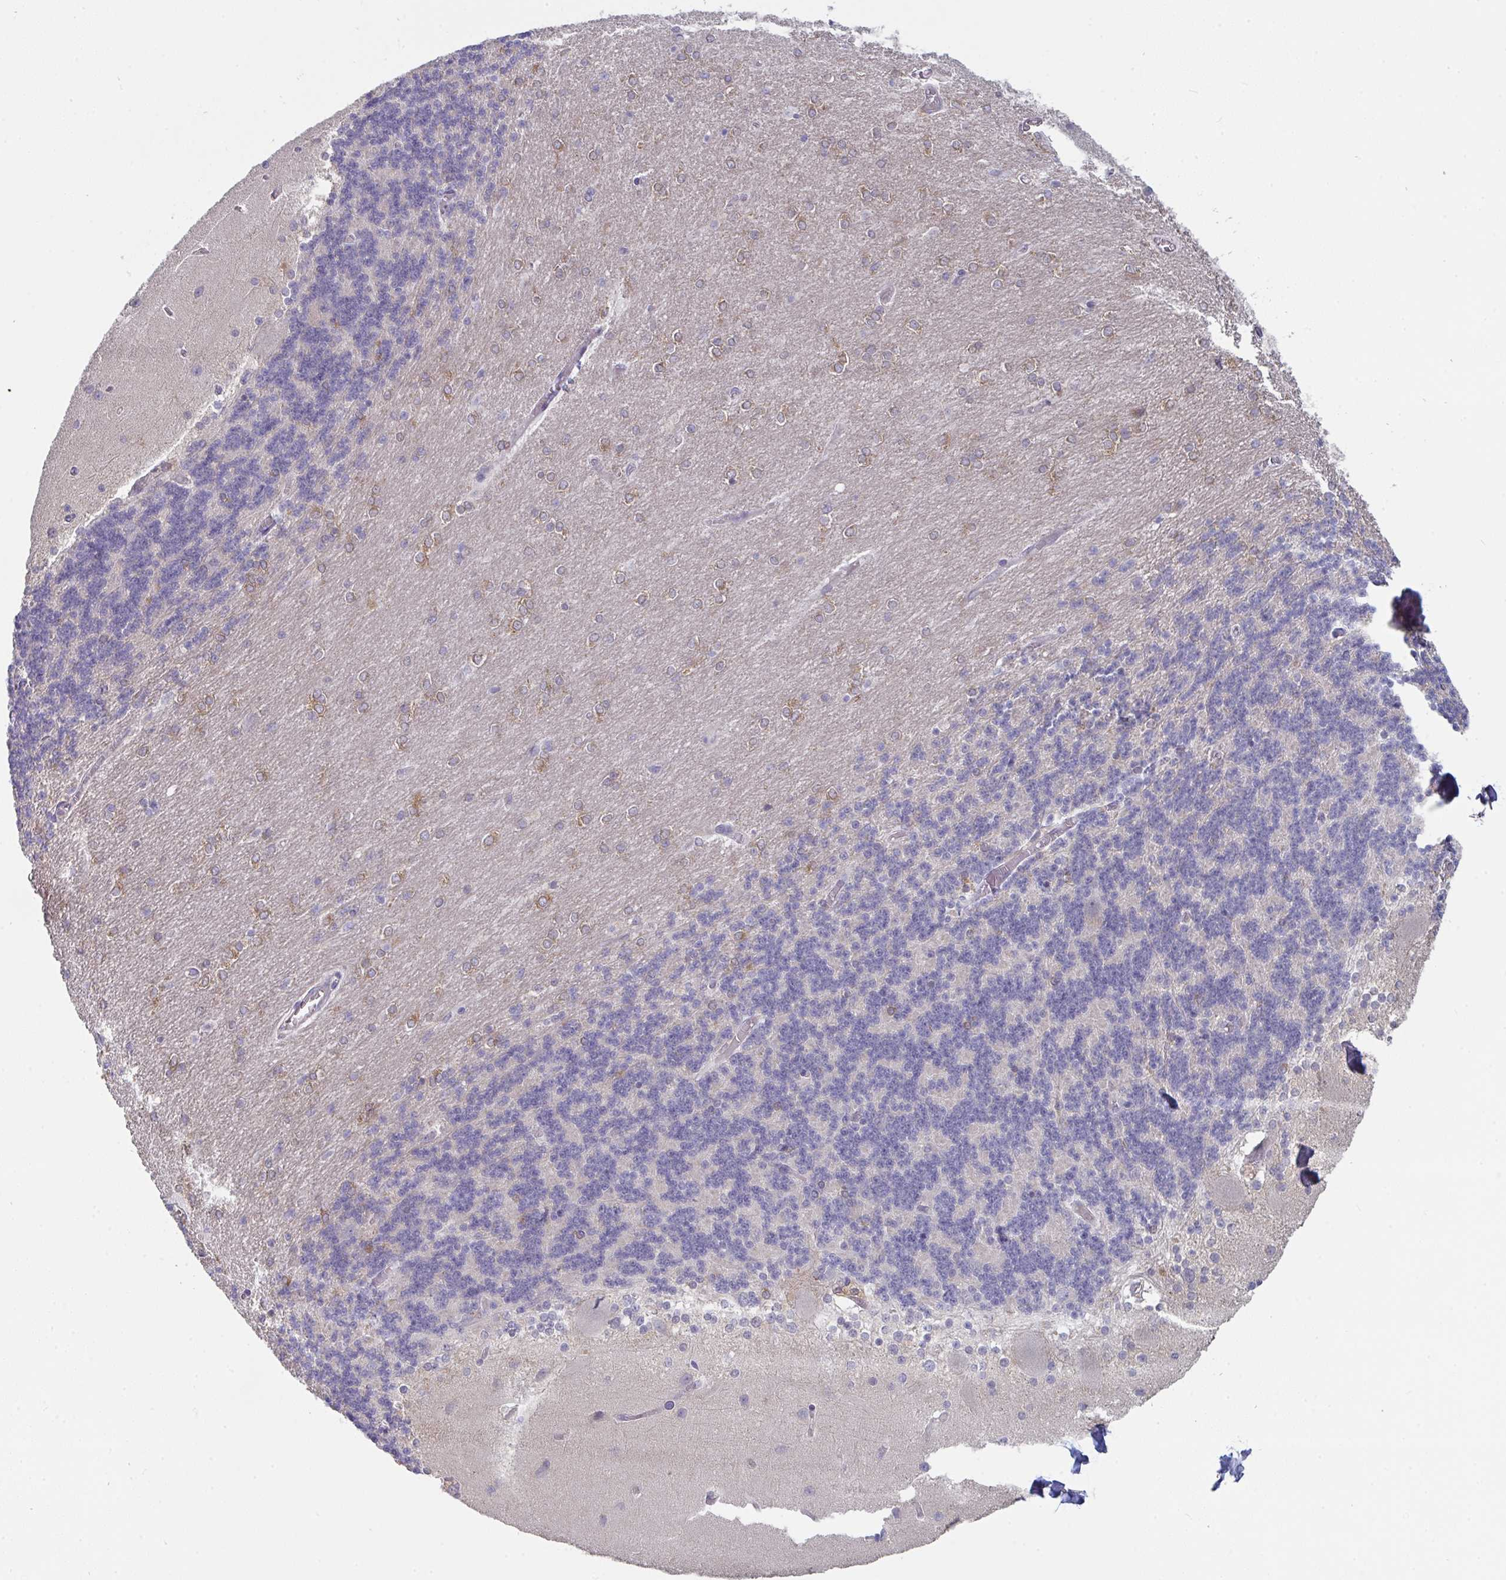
{"staining": {"intensity": "weak", "quantity": "<25%", "location": "cytoplasmic/membranous"}, "tissue": "cerebellum", "cell_type": "Cells in granular layer", "image_type": "normal", "snomed": [{"axis": "morphology", "description": "Normal tissue, NOS"}, {"axis": "topography", "description": "Cerebellum"}], "caption": "Immunohistochemistry of normal cerebellum exhibits no staining in cells in granular layer. (DAB immunohistochemistry visualized using brightfield microscopy, high magnification).", "gene": "PTPRD", "patient": {"sex": "female", "age": 54}}